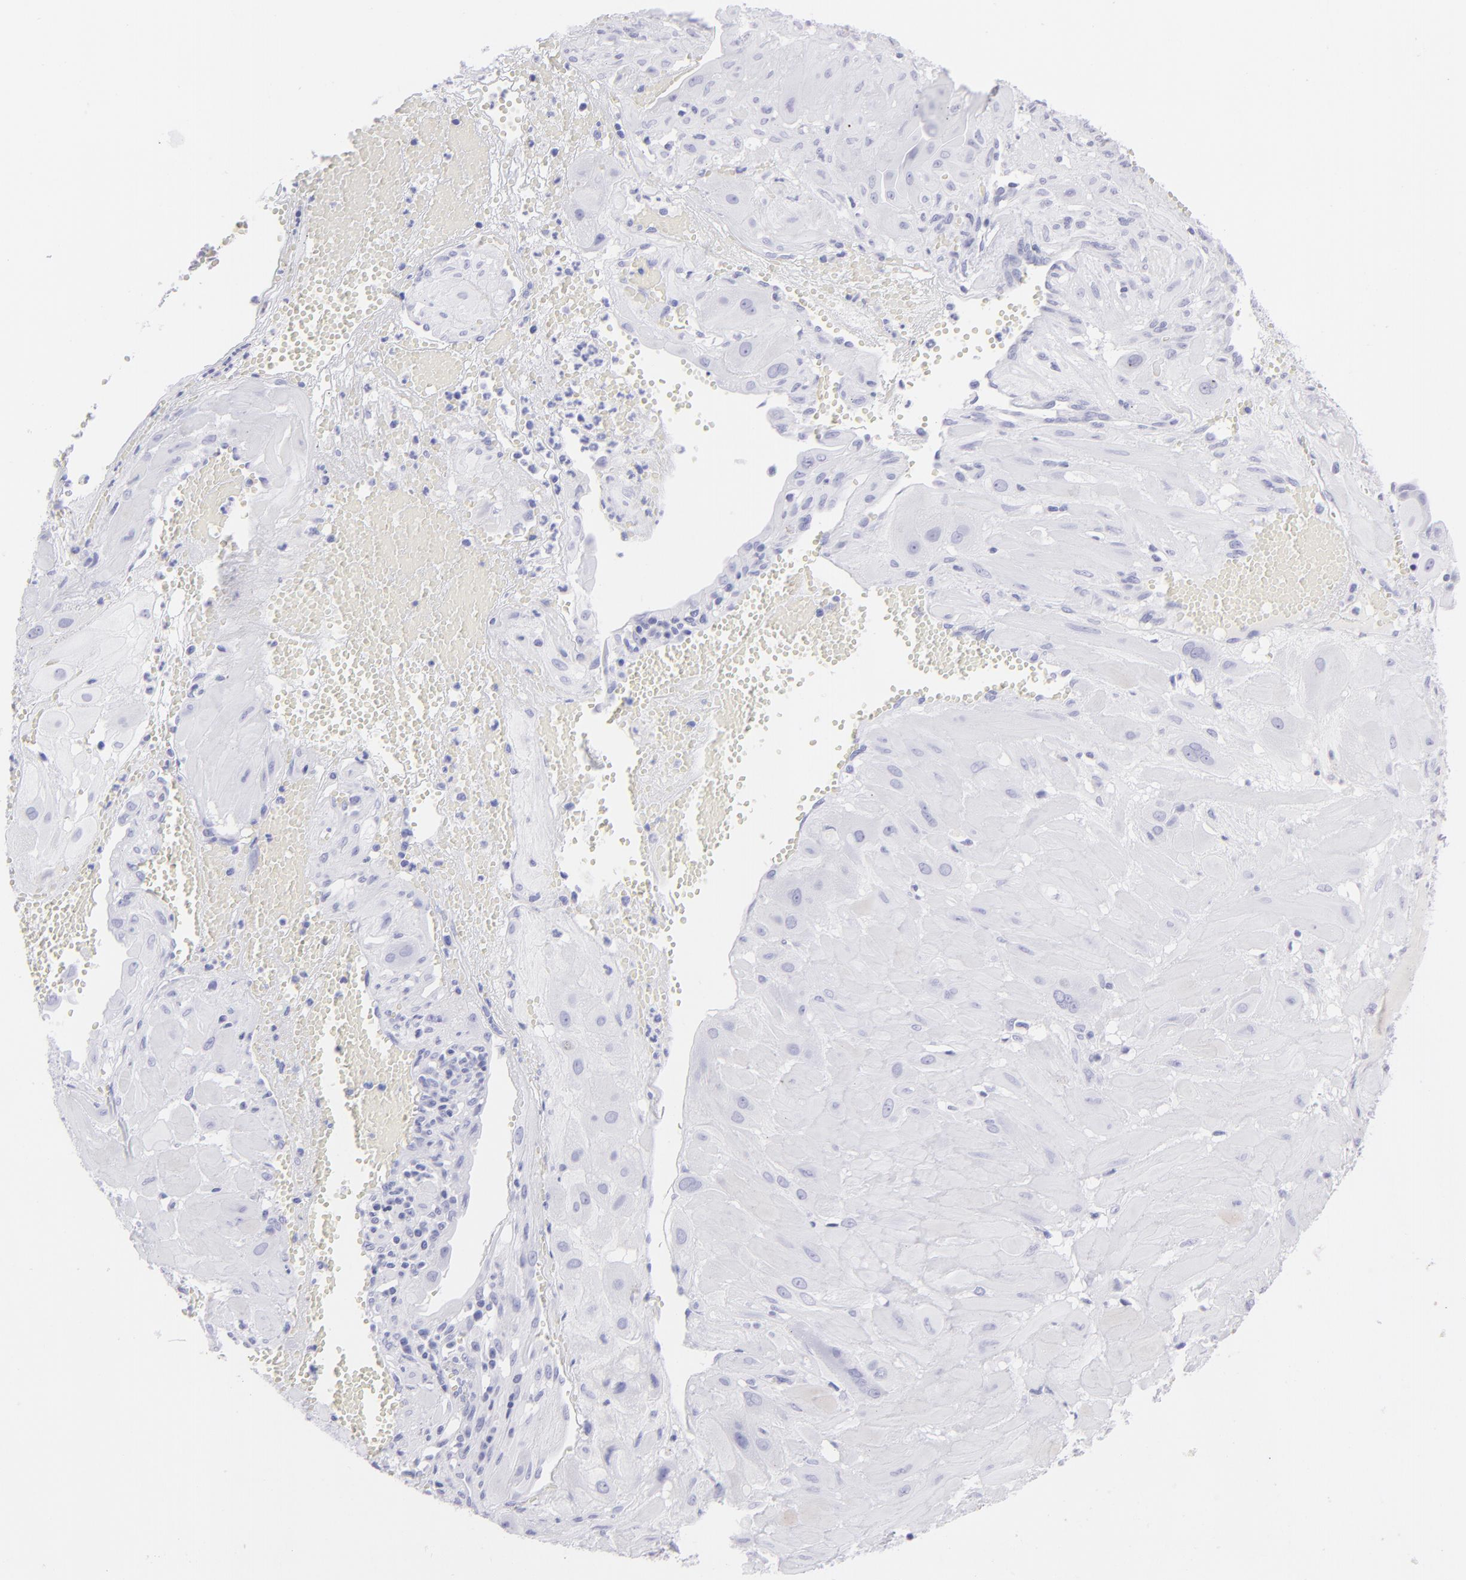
{"staining": {"intensity": "negative", "quantity": "none", "location": "none"}, "tissue": "cervical cancer", "cell_type": "Tumor cells", "image_type": "cancer", "snomed": [{"axis": "morphology", "description": "Squamous cell carcinoma, NOS"}, {"axis": "topography", "description": "Cervix"}], "caption": "There is no significant staining in tumor cells of cervical cancer.", "gene": "SLC1A2", "patient": {"sex": "female", "age": 34}}